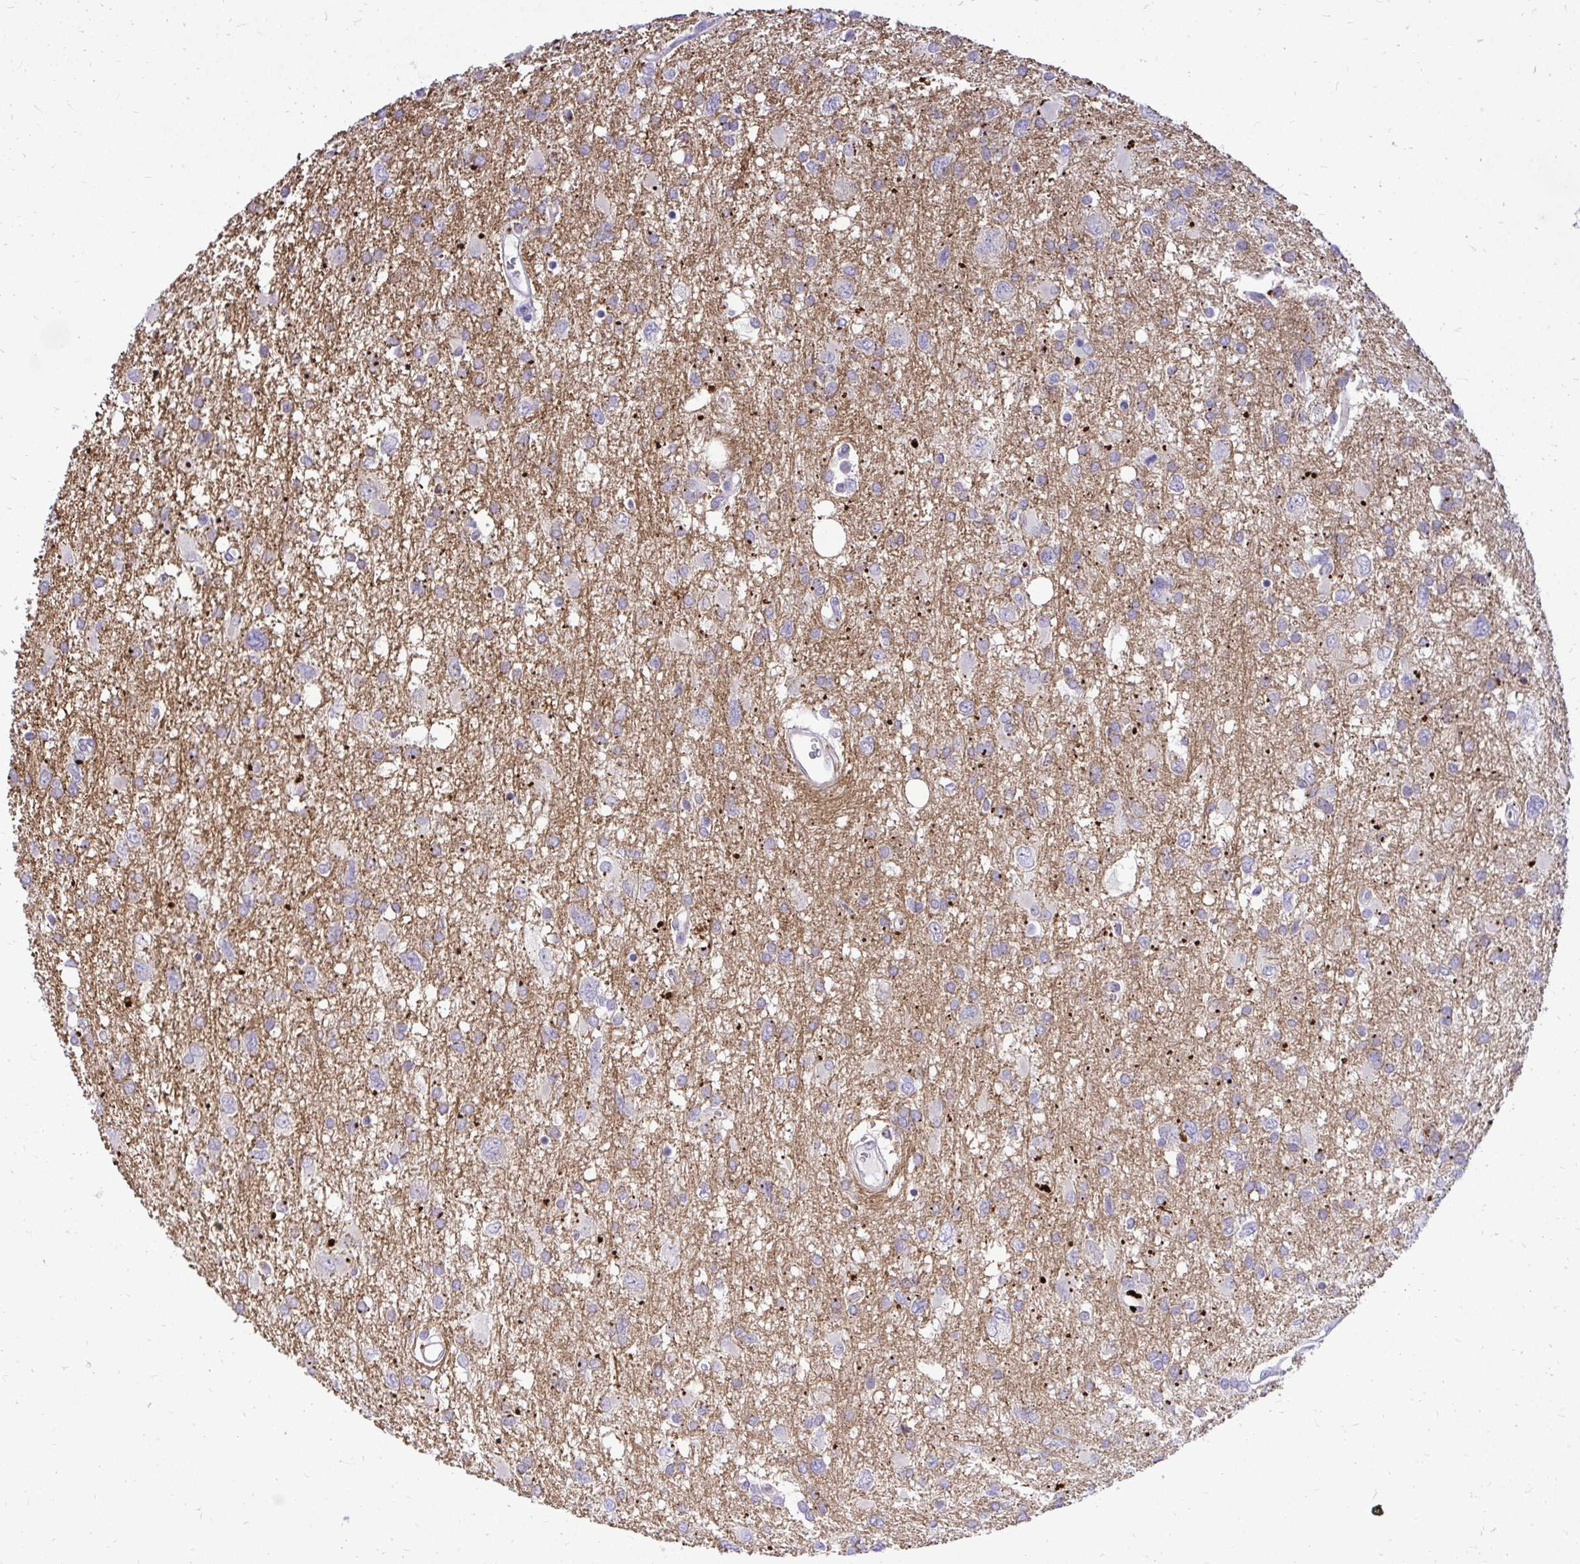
{"staining": {"intensity": "negative", "quantity": "none", "location": "none"}, "tissue": "glioma", "cell_type": "Tumor cells", "image_type": "cancer", "snomed": [{"axis": "morphology", "description": "Glioma, malignant, High grade"}, {"axis": "topography", "description": "Brain"}], "caption": "High magnification brightfield microscopy of glioma stained with DAB (brown) and counterstained with hematoxylin (blue): tumor cells show no significant staining. Brightfield microscopy of immunohistochemistry stained with DAB (brown) and hematoxylin (blue), captured at high magnification.", "gene": "ZSWIM9", "patient": {"sex": "male", "age": 61}}